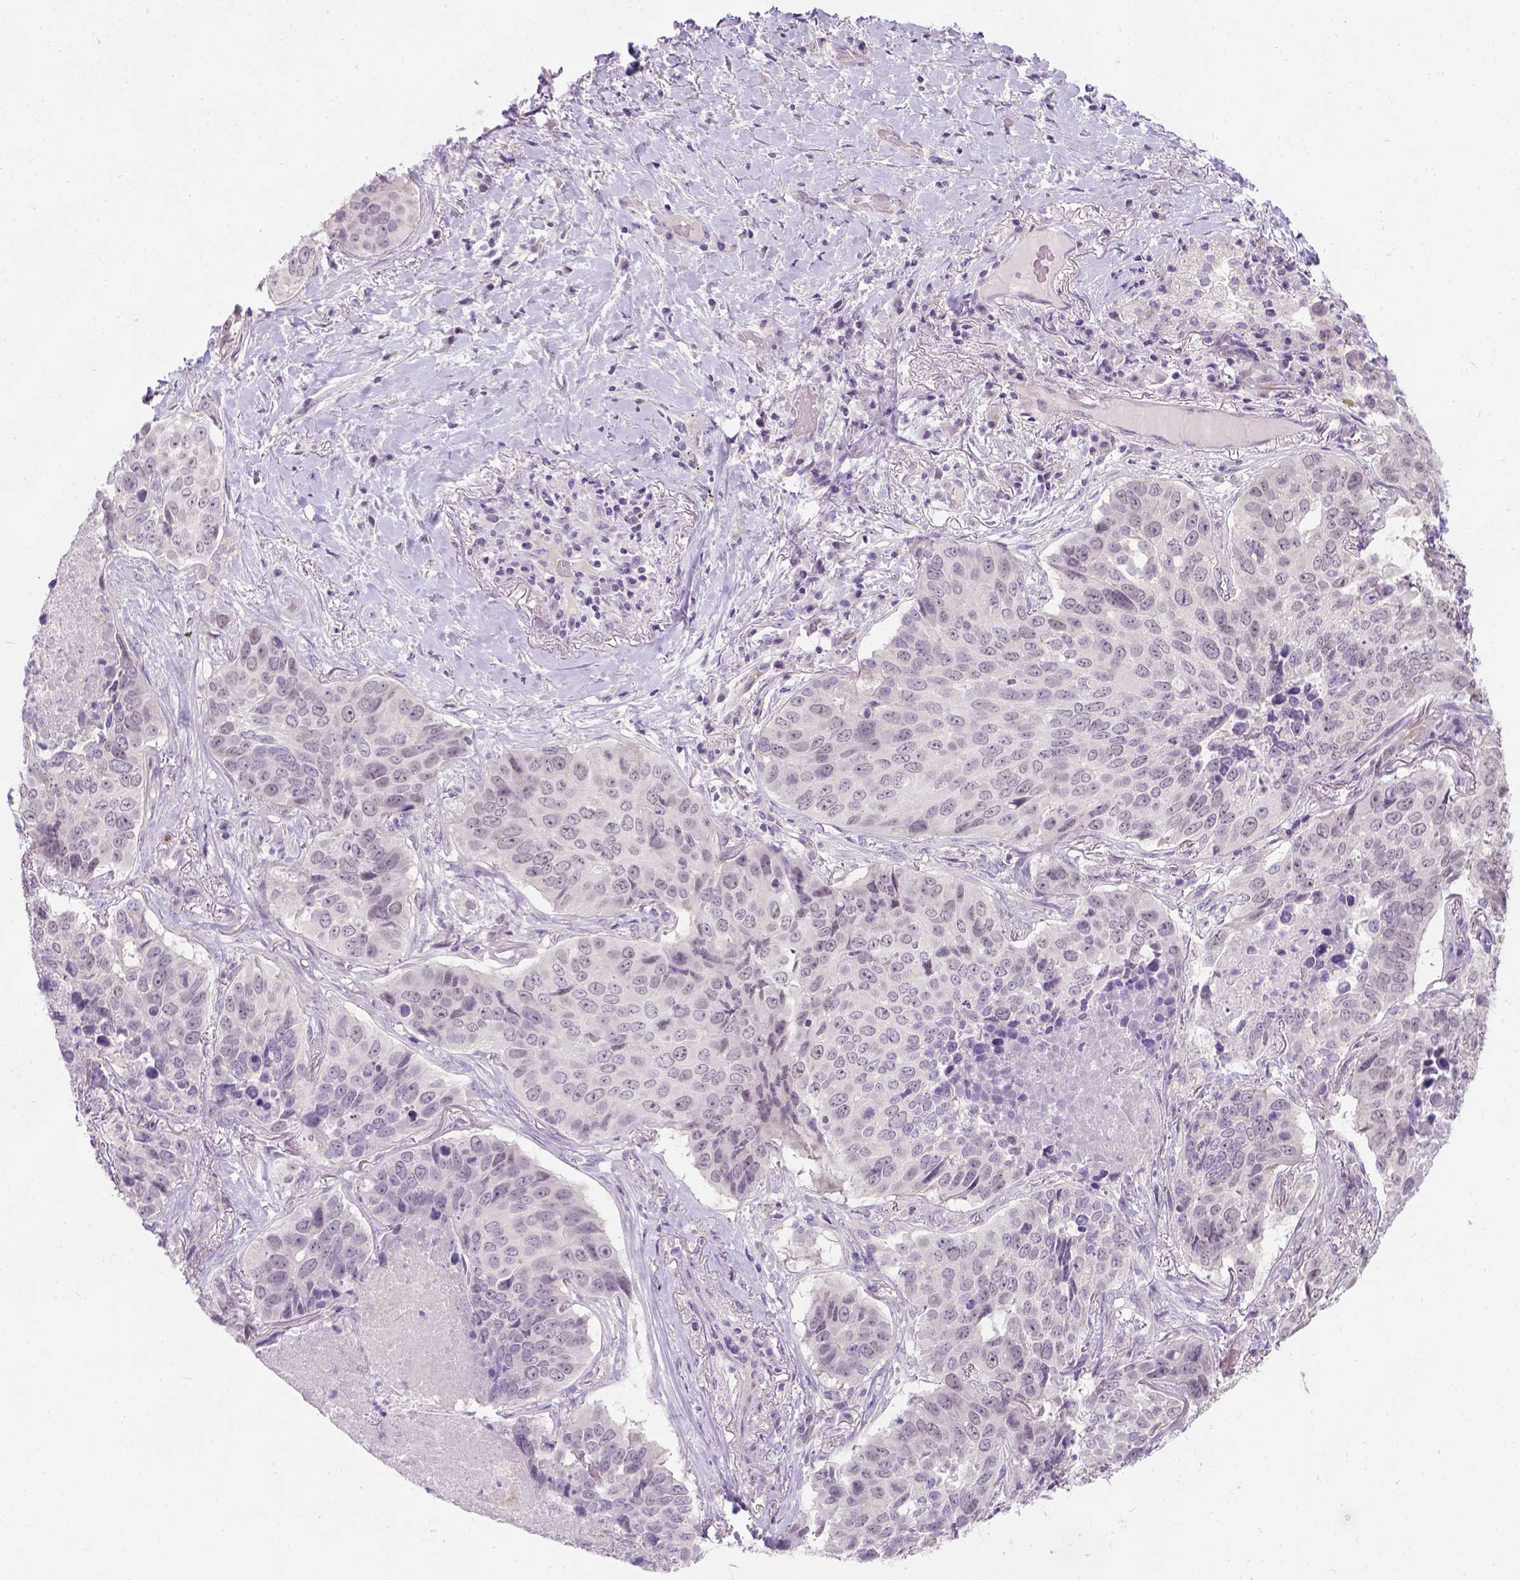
{"staining": {"intensity": "negative", "quantity": "none", "location": "none"}, "tissue": "lung cancer", "cell_type": "Tumor cells", "image_type": "cancer", "snomed": [{"axis": "morphology", "description": "Normal tissue, NOS"}, {"axis": "morphology", "description": "Squamous cell carcinoma, NOS"}, {"axis": "topography", "description": "Bronchus"}, {"axis": "topography", "description": "Lung"}], "caption": "Immunohistochemistry (IHC) of lung squamous cell carcinoma displays no expression in tumor cells.", "gene": "C20orf144", "patient": {"sex": "male", "age": 64}}